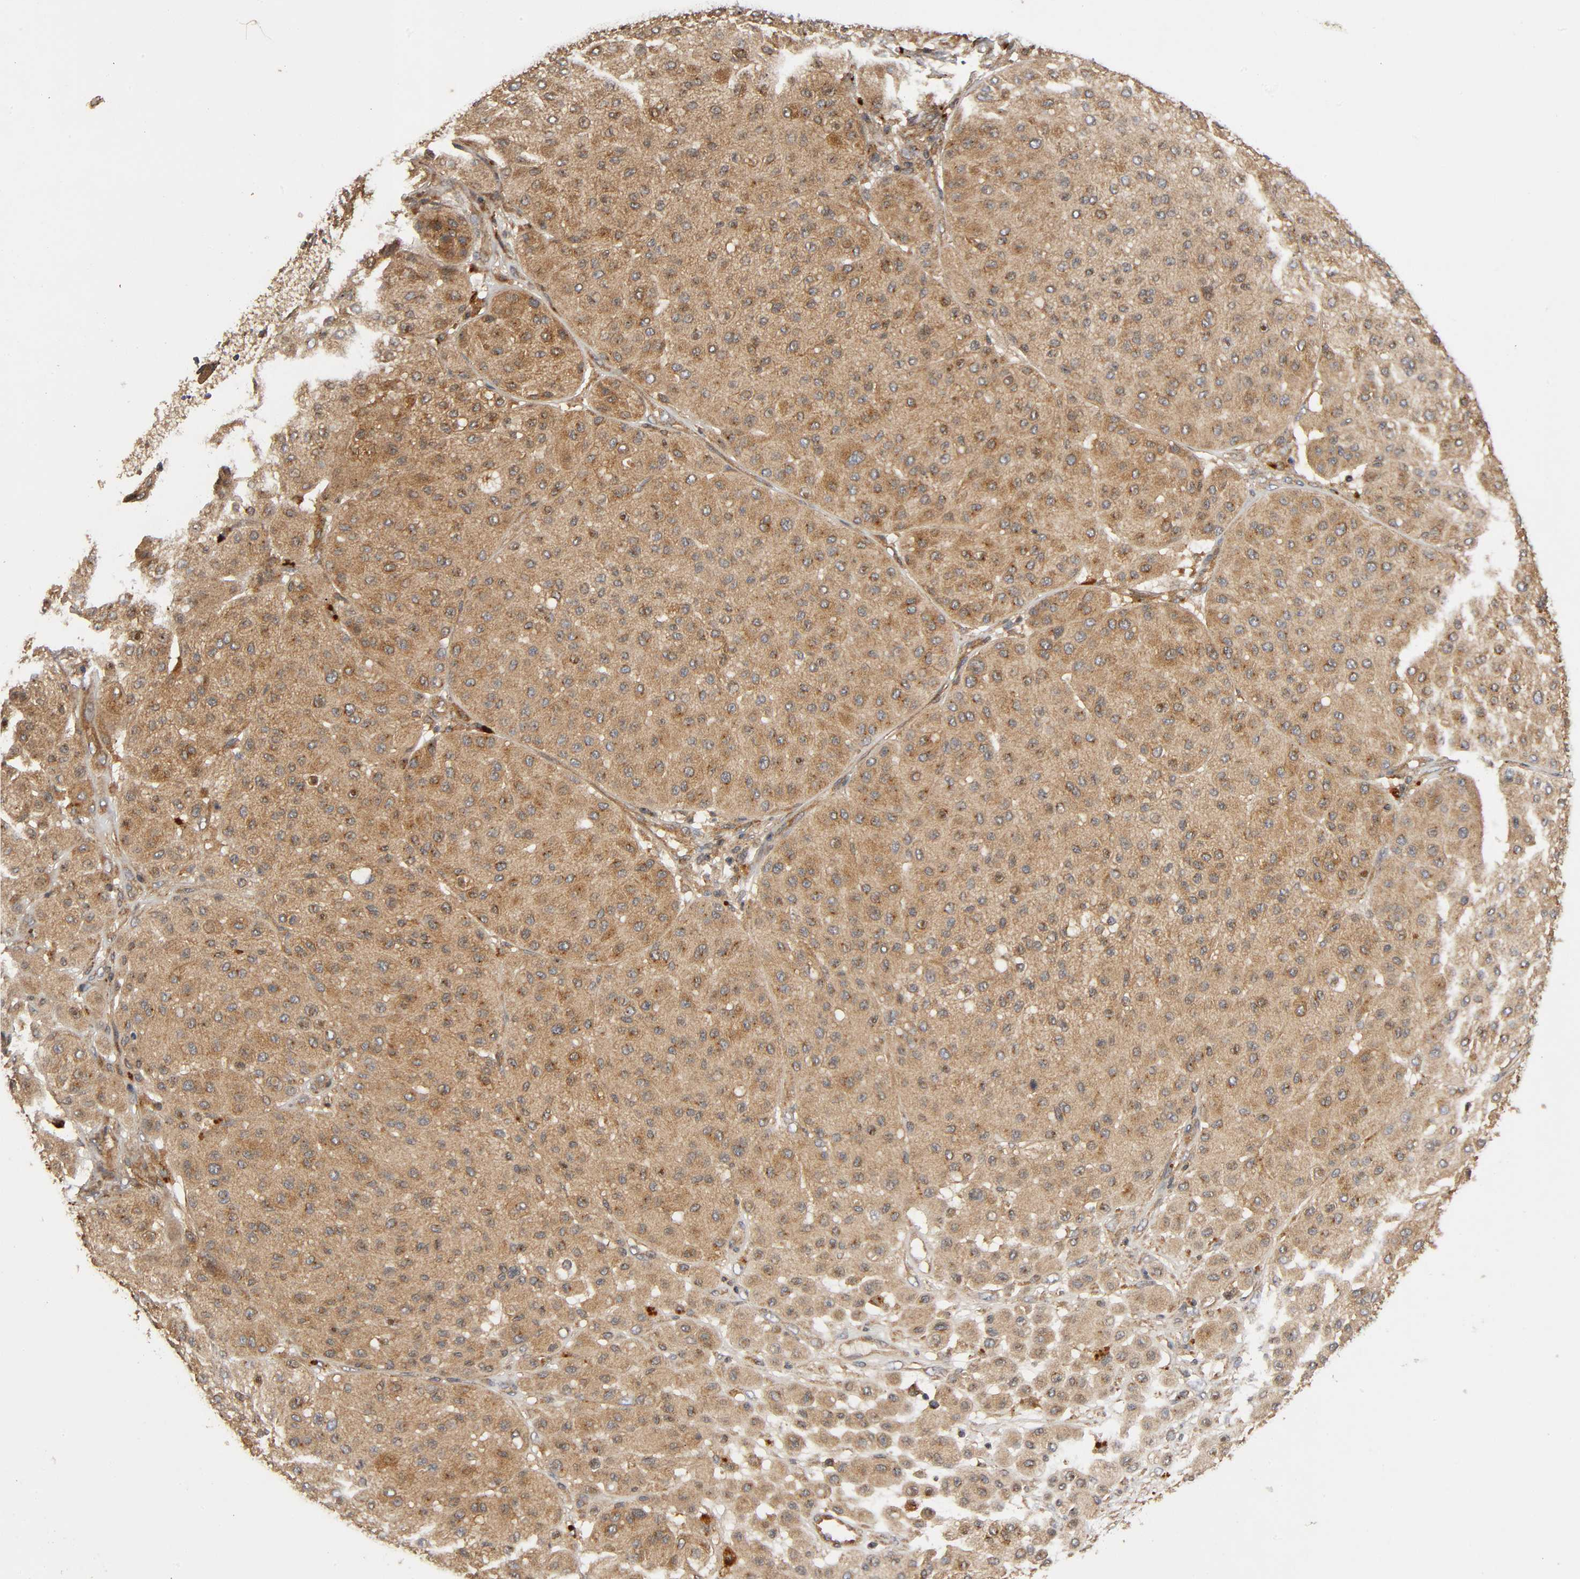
{"staining": {"intensity": "moderate", "quantity": ">75%", "location": "cytoplasmic/membranous"}, "tissue": "melanoma", "cell_type": "Tumor cells", "image_type": "cancer", "snomed": [{"axis": "morphology", "description": "Normal tissue, NOS"}, {"axis": "morphology", "description": "Malignant melanoma, Metastatic site"}, {"axis": "topography", "description": "Skin"}], "caption": "An image showing moderate cytoplasmic/membranous staining in about >75% of tumor cells in melanoma, as visualized by brown immunohistochemical staining.", "gene": "IKBKB", "patient": {"sex": "male", "age": 41}}